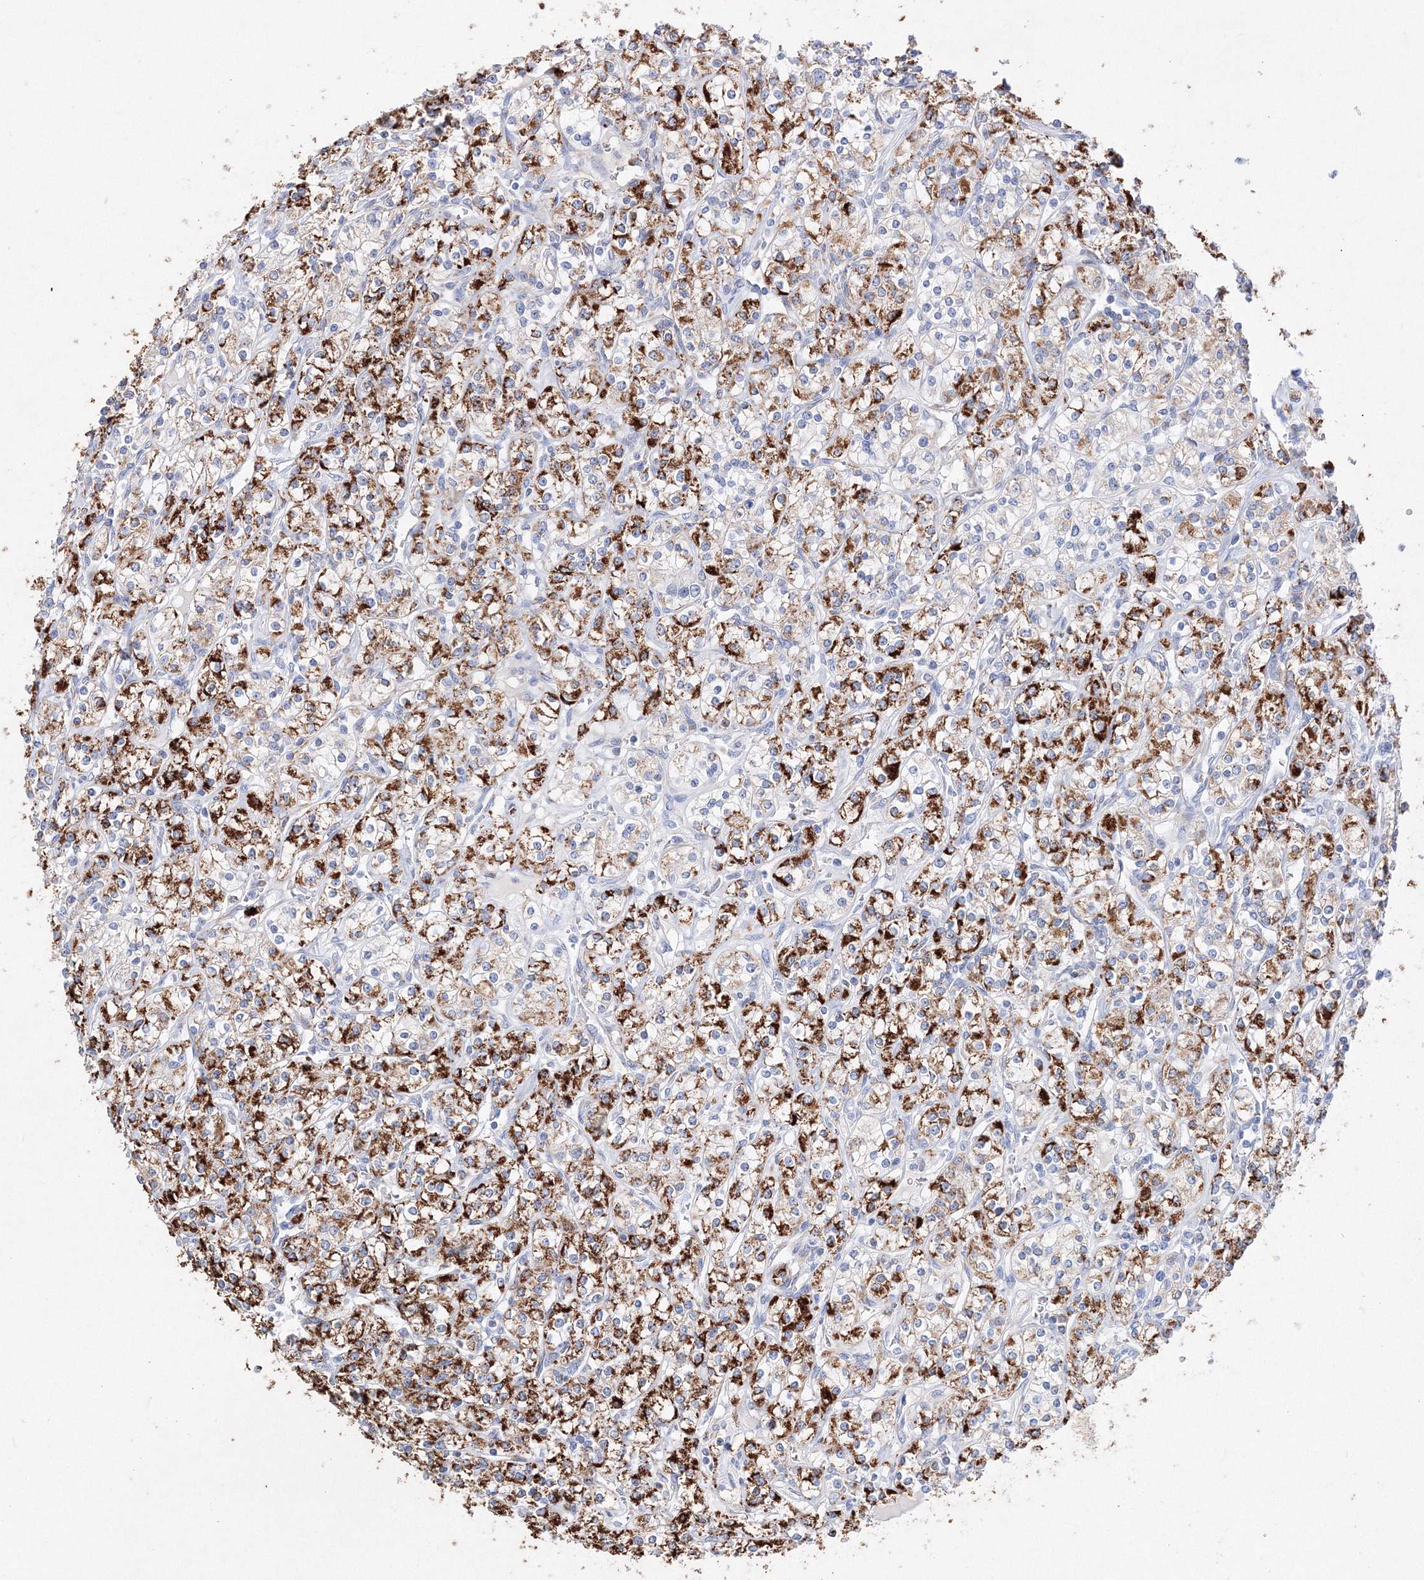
{"staining": {"intensity": "strong", "quantity": ">75%", "location": "cytoplasmic/membranous"}, "tissue": "renal cancer", "cell_type": "Tumor cells", "image_type": "cancer", "snomed": [{"axis": "morphology", "description": "Adenocarcinoma, NOS"}, {"axis": "topography", "description": "Kidney"}], "caption": "Protein analysis of renal adenocarcinoma tissue exhibits strong cytoplasmic/membranous staining in approximately >75% of tumor cells.", "gene": "MERTK", "patient": {"sex": "male", "age": 77}}